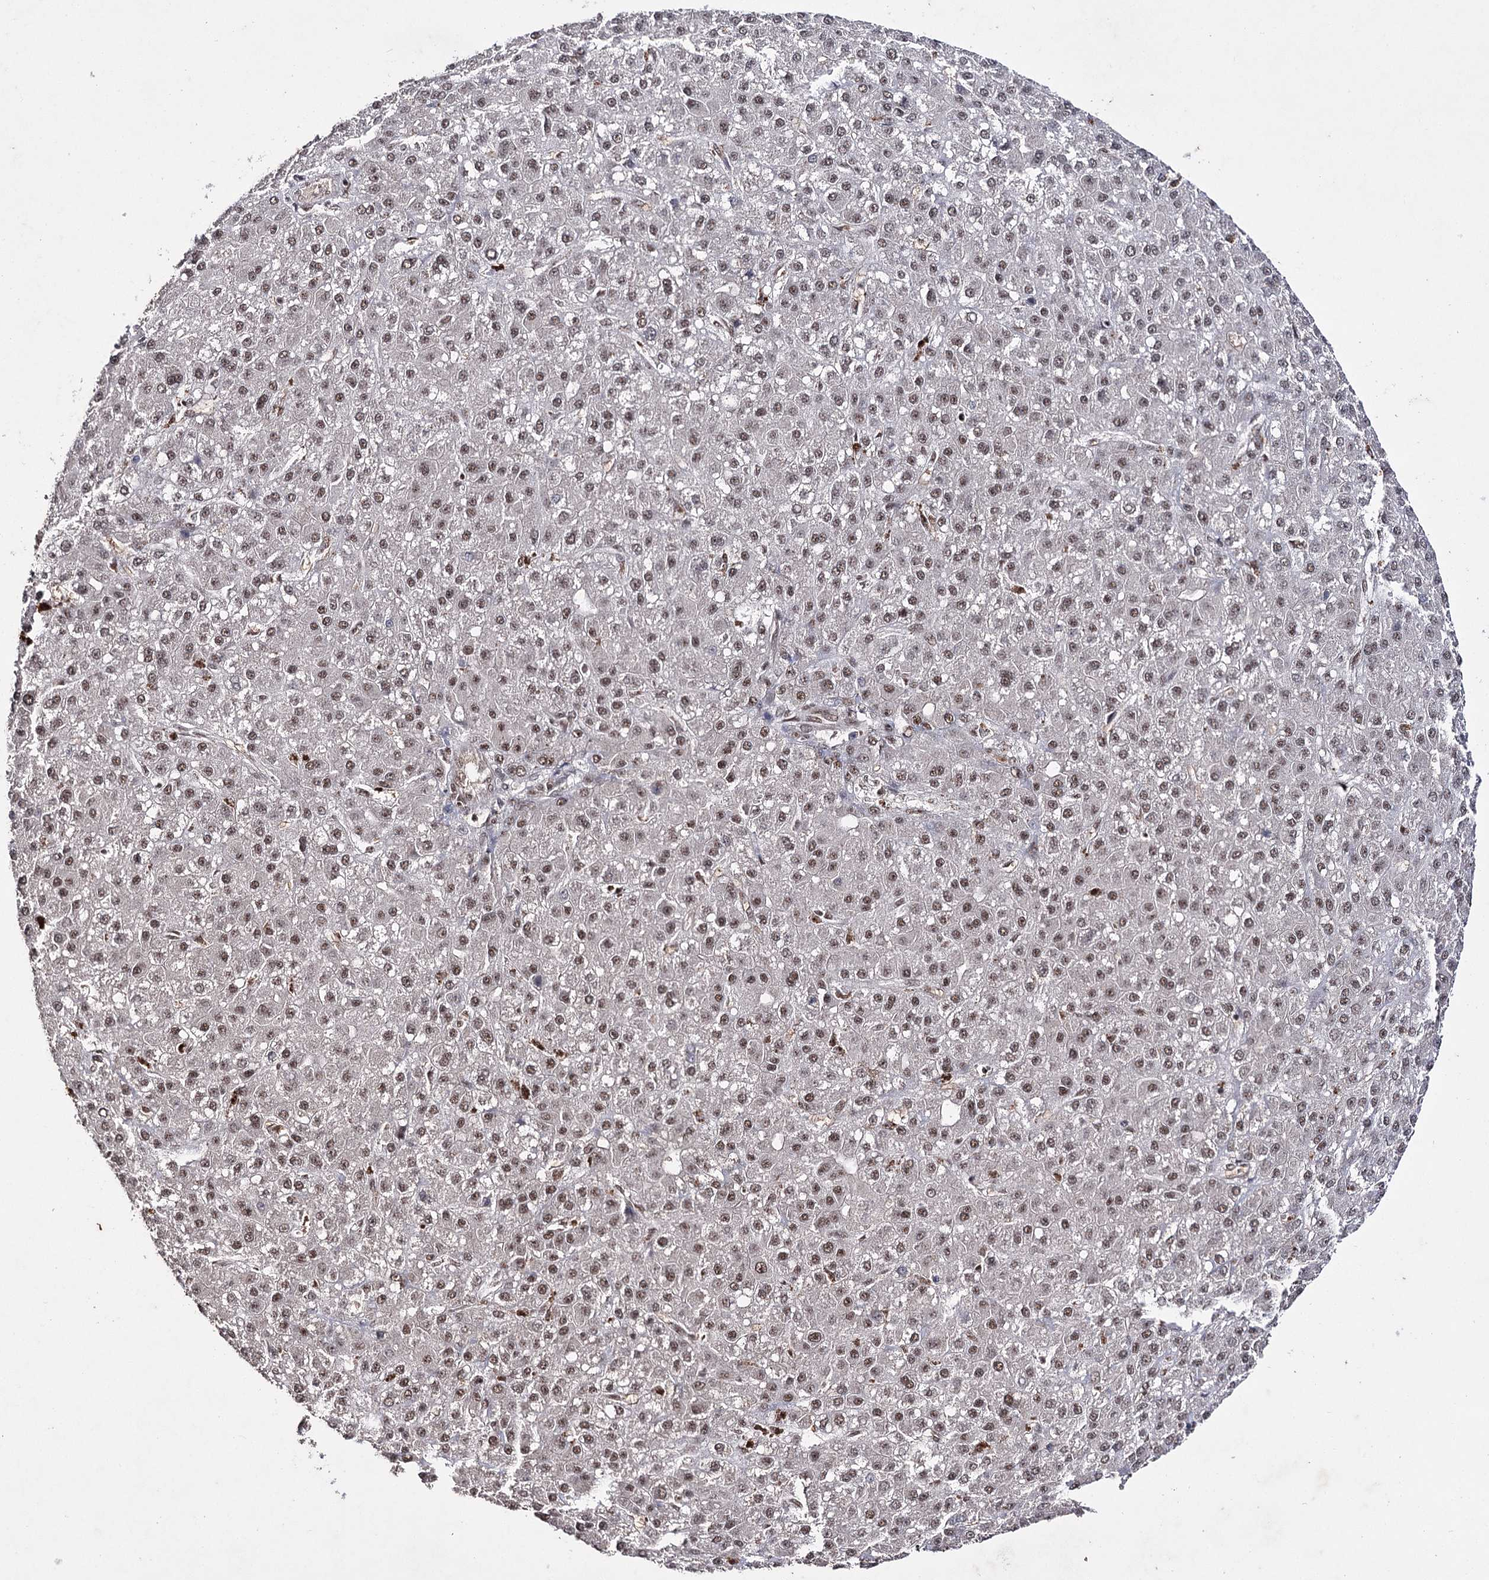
{"staining": {"intensity": "moderate", "quantity": ">75%", "location": "nuclear"}, "tissue": "liver cancer", "cell_type": "Tumor cells", "image_type": "cancer", "snomed": [{"axis": "morphology", "description": "Carcinoma, Hepatocellular, NOS"}, {"axis": "topography", "description": "Liver"}], "caption": "Immunohistochemical staining of liver cancer (hepatocellular carcinoma) exhibits moderate nuclear protein expression in about >75% of tumor cells.", "gene": "PRPF40A", "patient": {"sex": "male", "age": 67}}